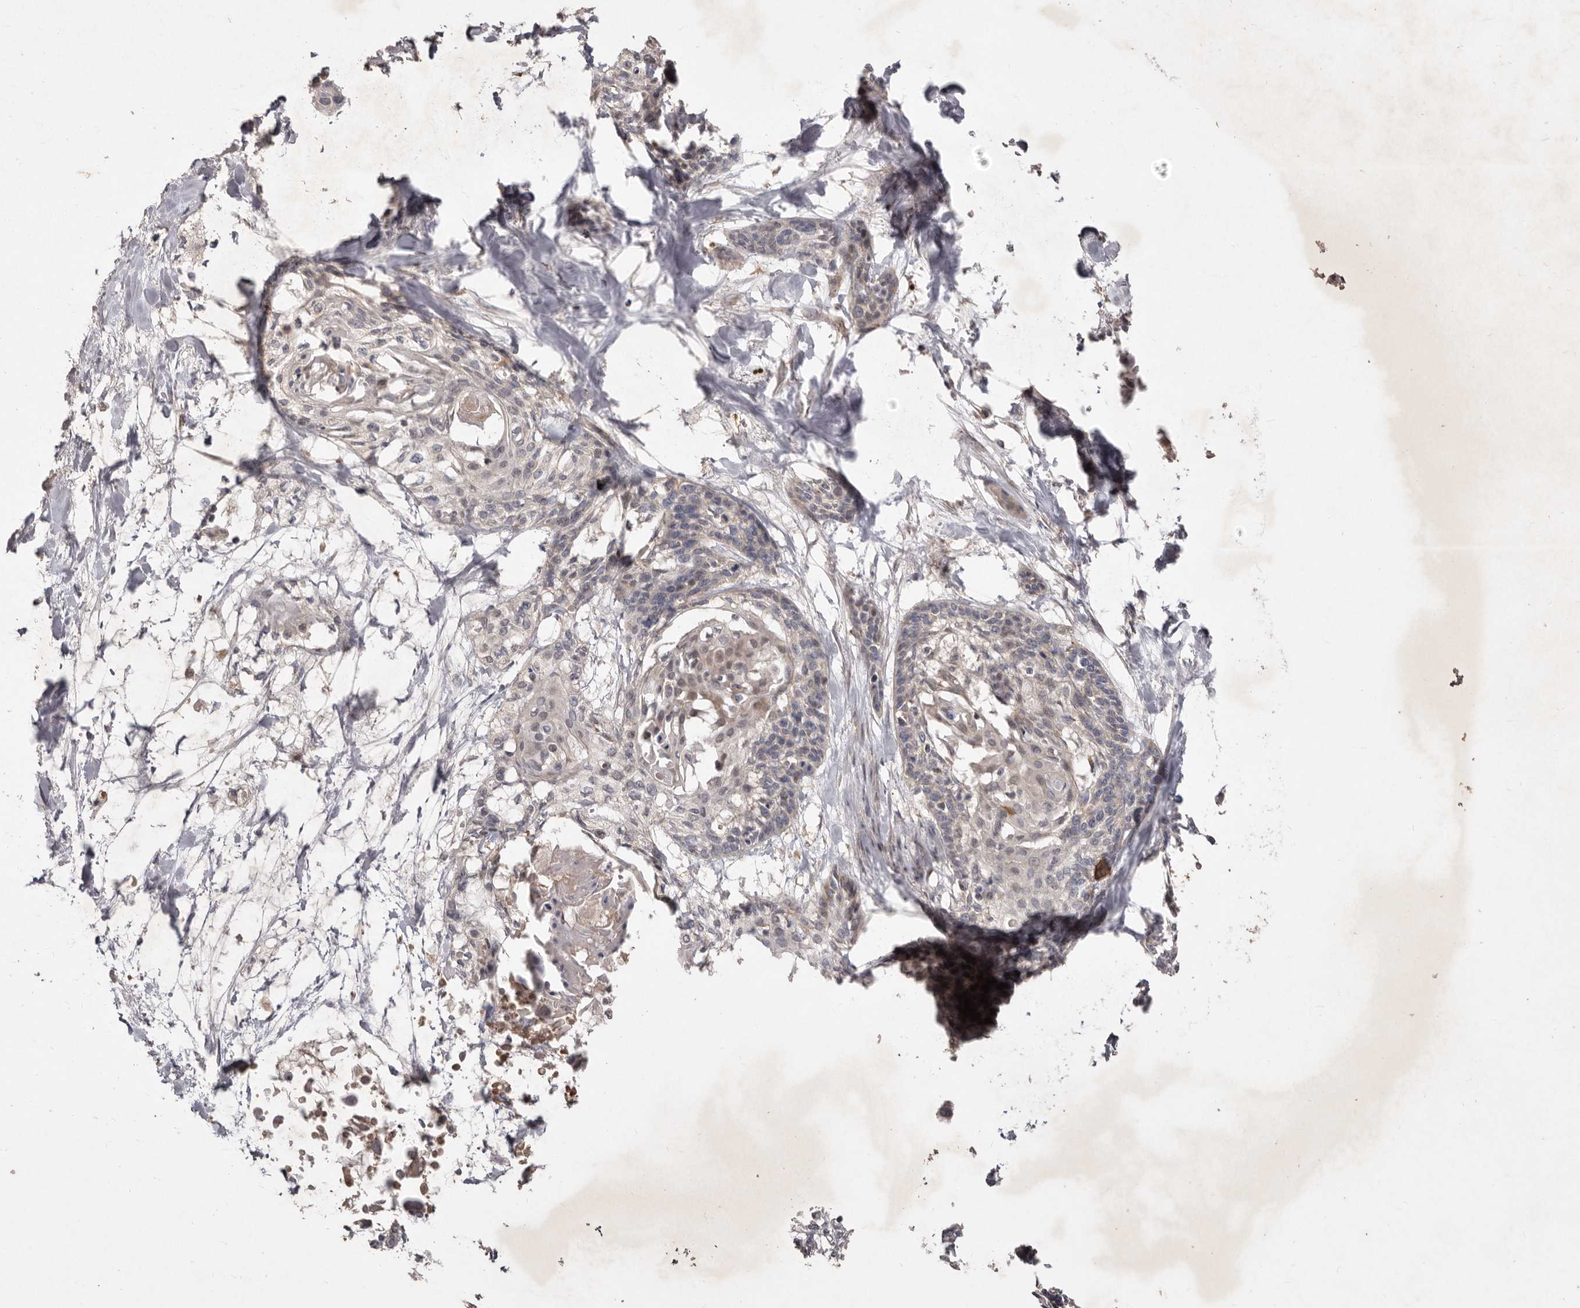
{"staining": {"intensity": "weak", "quantity": "<25%", "location": "cytoplasmic/membranous,nuclear"}, "tissue": "cervical cancer", "cell_type": "Tumor cells", "image_type": "cancer", "snomed": [{"axis": "morphology", "description": "Squamous cell carcinoma, NOS"}, {"axis": "topography", "description": "Cervix"}], "caption": "The histopathology image displays no significant expression in tumor cells of squamous cell carcinoma (cervical).", "gene": "FLAD1", "patient": {"sex": "female", "age": 57}}